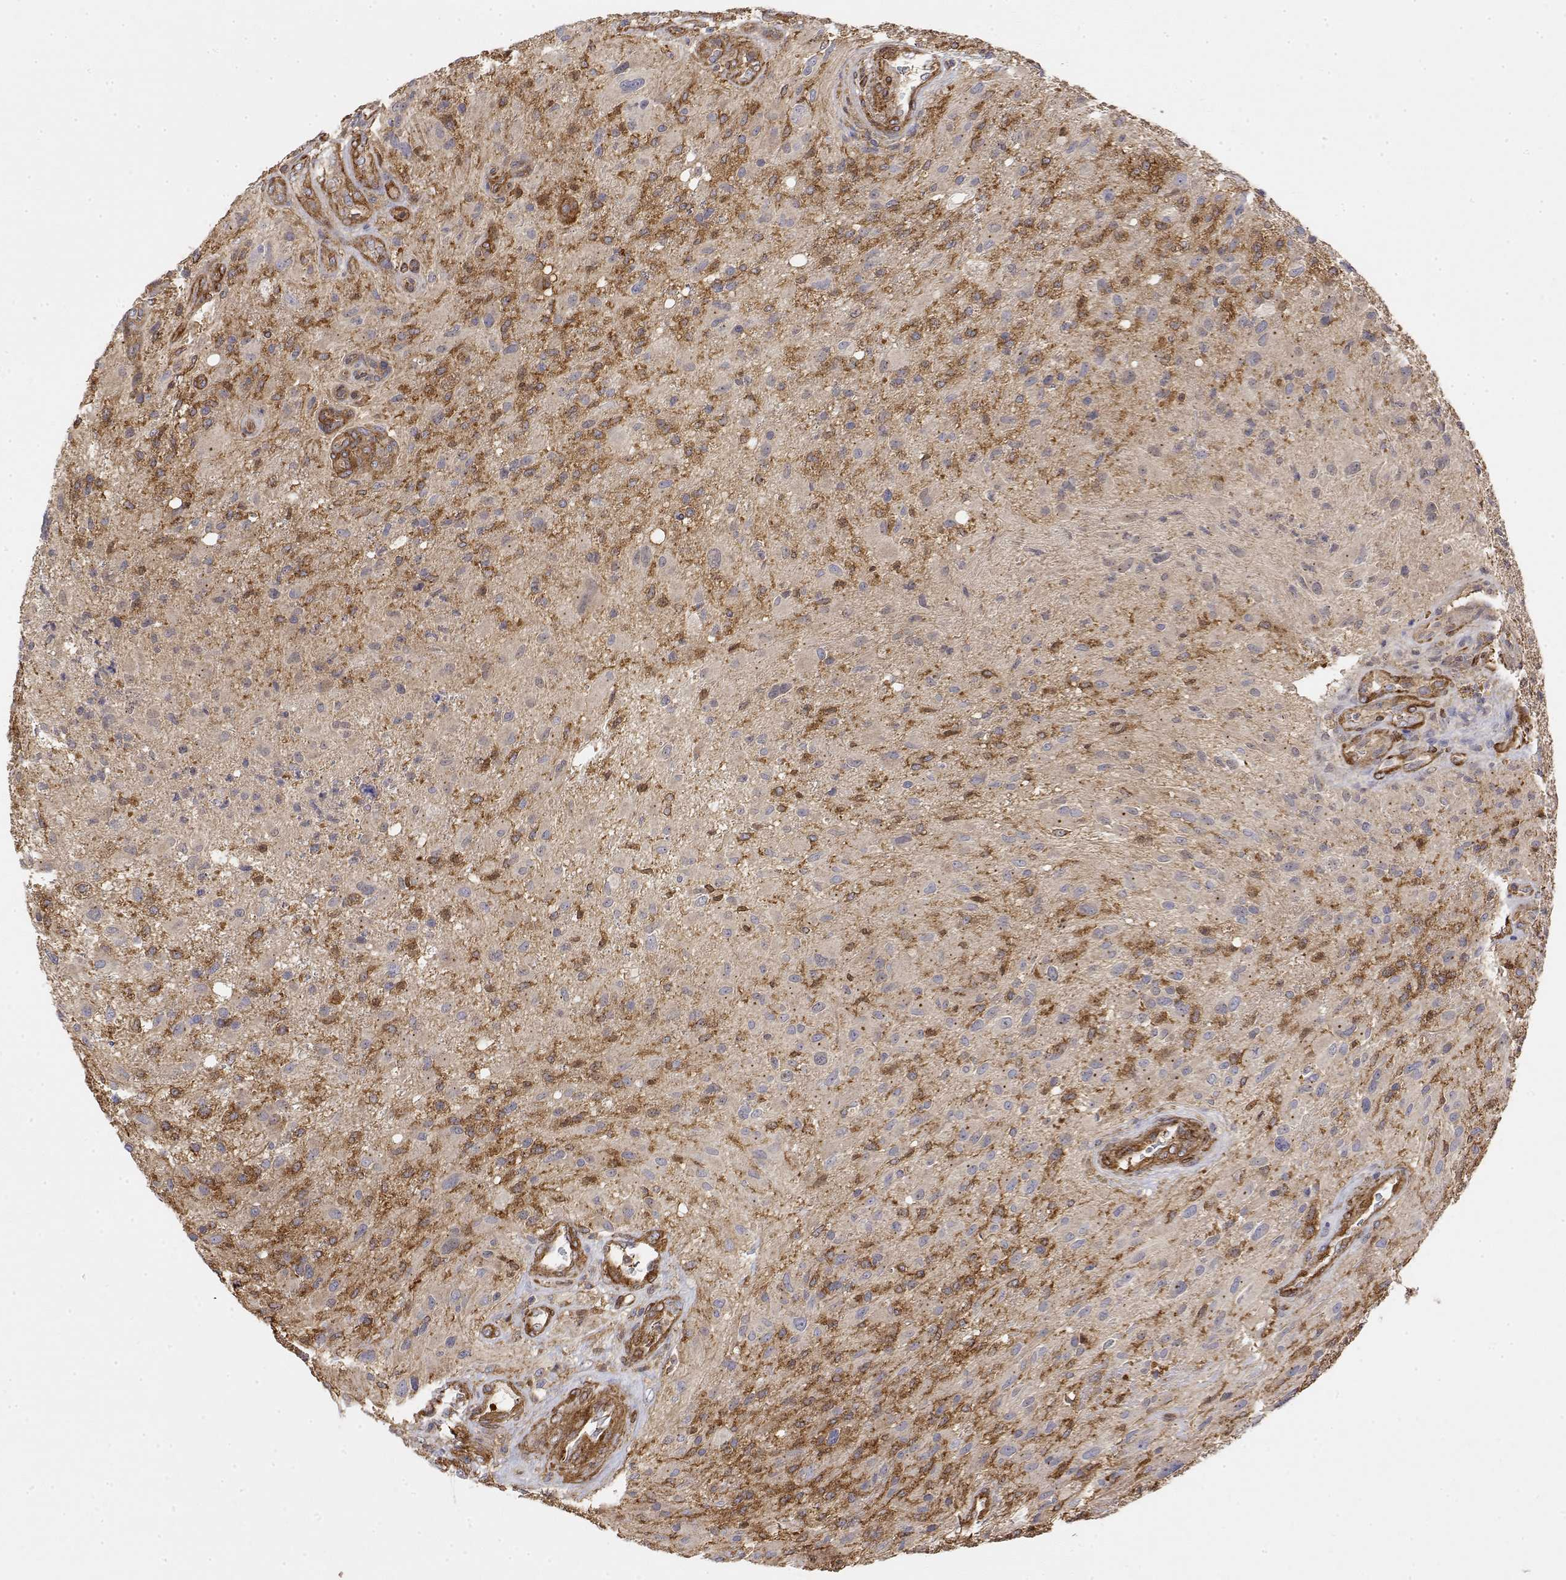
{"staining": {"intensity": "negative", "quantity": "none", "location": "none"}, "tissue": "glioma", "cell_type": "Tumor cells", "image_type": "cancer", "snomed": [{"axis": "morphology", "description": "Glioma, malignant, High grade"}, {"axis": "topography", "description": "Brain"}], "caption": "Immunohistochemistry of human glioma displays no expression in tumor cells. Nuclei are stained in blue.", "gene": "PACSIN2", "patient": {"sex": "male", "age": 53}}